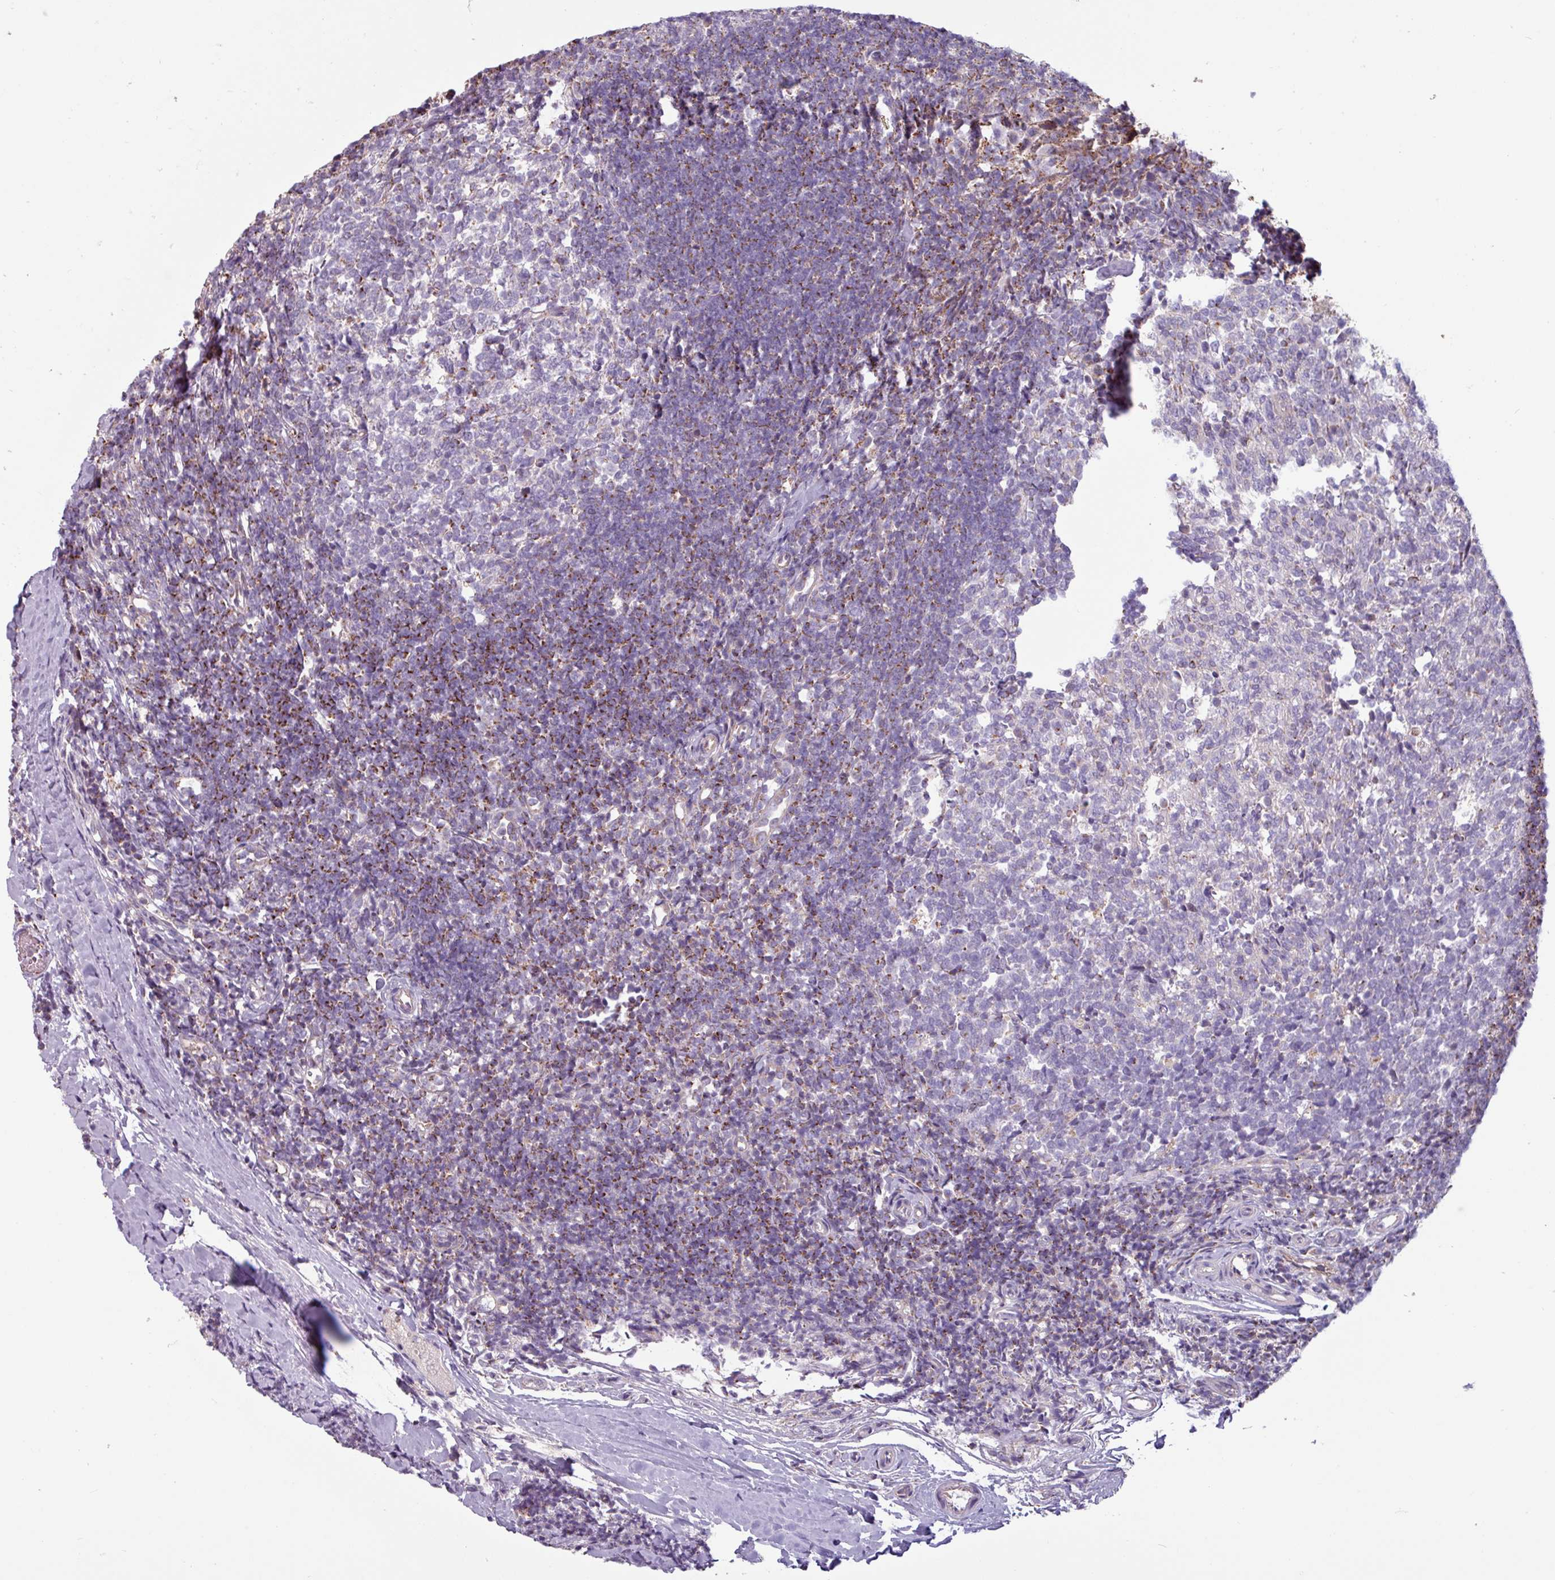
{"staining": {"intensity": "negative", "quantity": "none", "location": "none"}, "tissue": "tonsil", "cell_type": "Germinal center cells", "image_type": "normal", "snomed": [{"axis": "morphology", "description": "Normal tissue, NOS"}, {"axis": "topography", "description": "Tonsil"}], "caption": "Immunohistochemical staining of unremarkable tonsil reveals no significant positivity in germinal center cells. (DAB (3,3'-diaminobenzidine) immunohistochemistry (IHC), high magnification).", "gene": "CAMK1", "patient": {"sex": "female", "age": 10}}